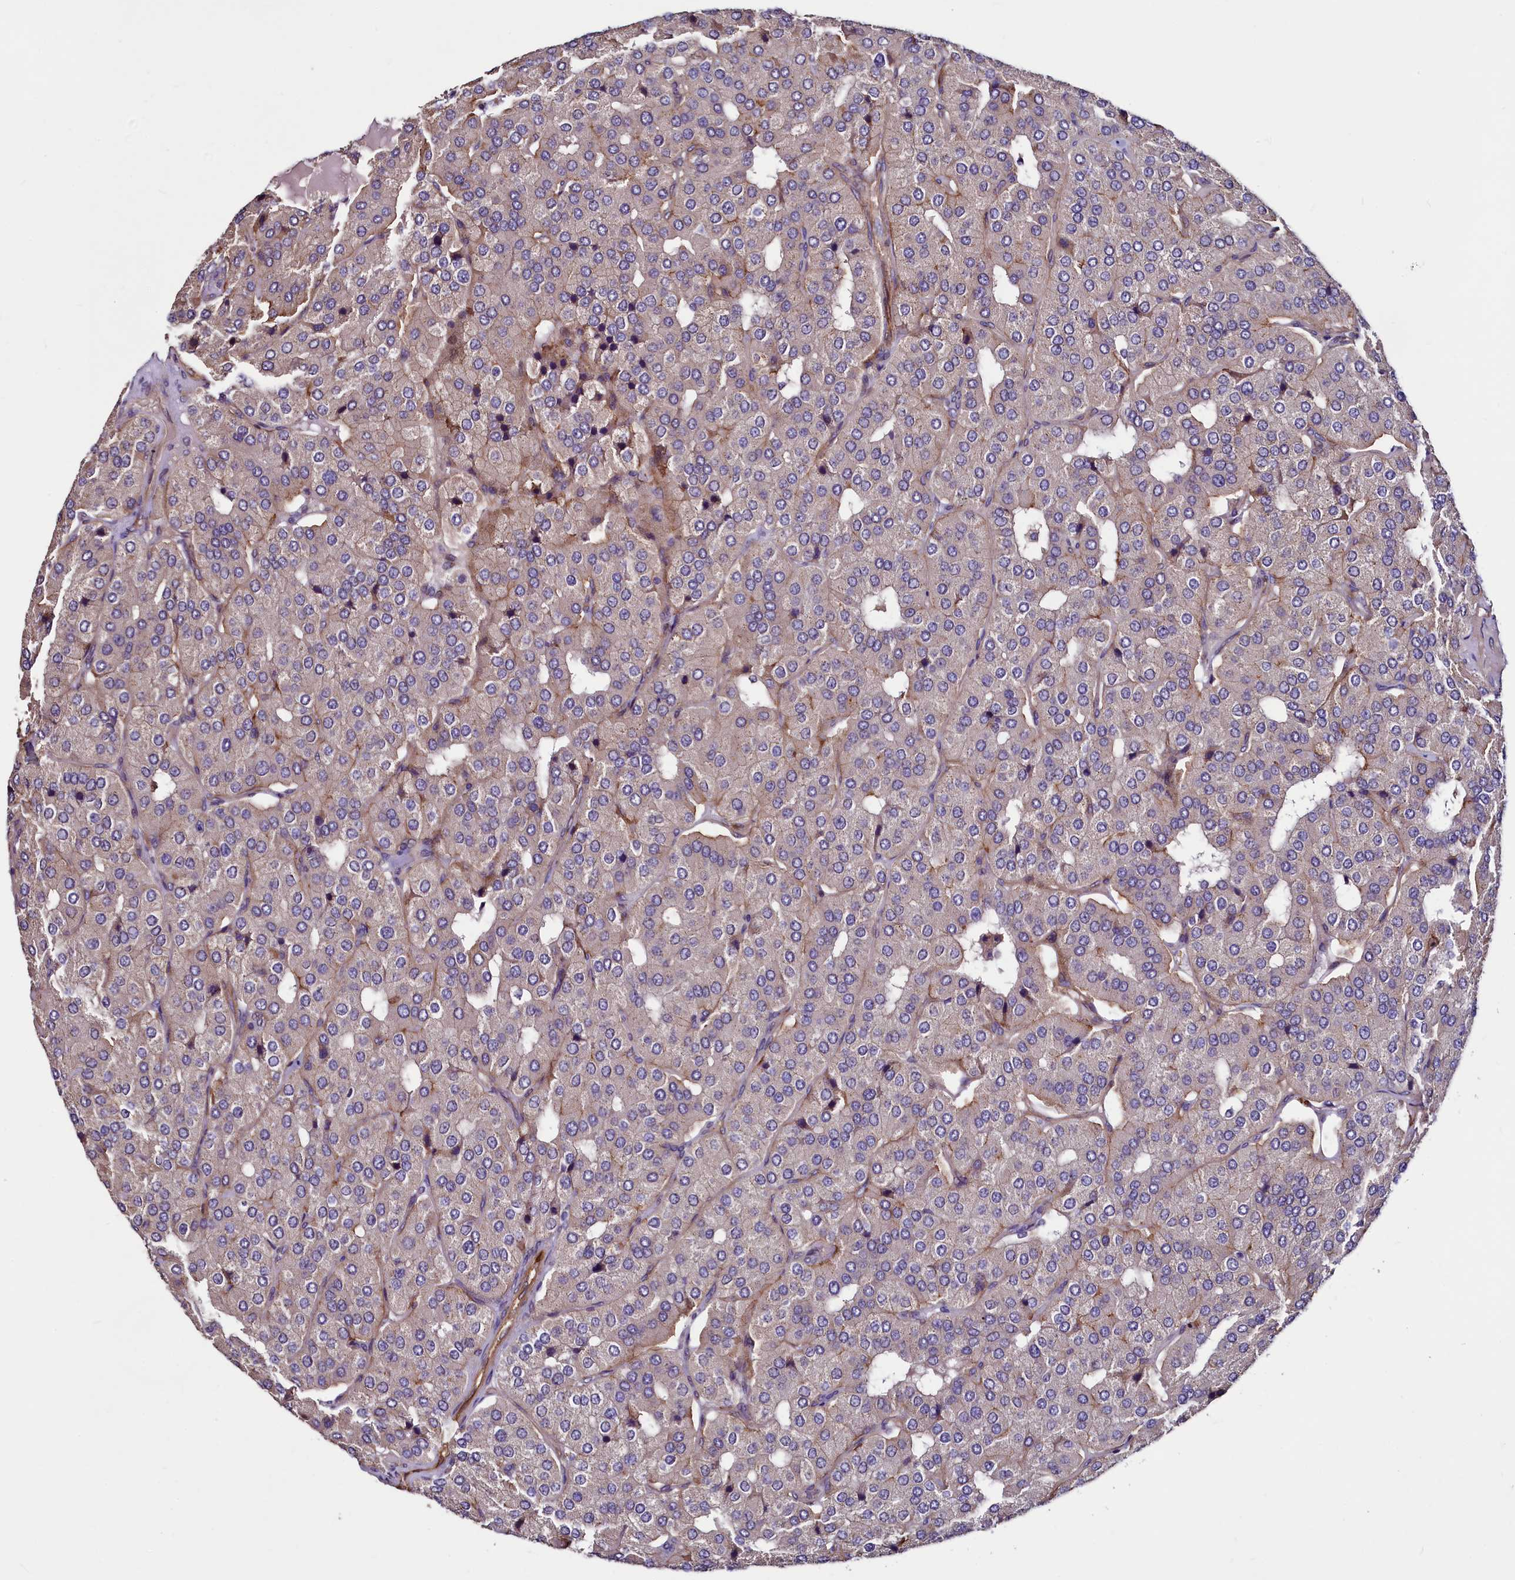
{"staining": {"intensity": "weak", "quantity": "<25%", "location": "cytoplasmic/membranous"}, "tissue": "parathyroid gland", "cell_type": "Glandular cells", "image_type": "normal", "snomed": [{"axis": "morphology", "description": "Normal tissue, NOS"}, {"axis": "morphology", "description": "Adenoma, NOS"}, {"axis": "topography", "description": "Parathyroid gland"}], "caption": "Image shows no significant protein positivity in glandular cells of normal parathyroid gland. The staining was performed using DAB (3,3'-diaminobenzidine) to visualize the protein expression in brown, while the nuclei were stained in blue with hematoxylin (Magnification: 20x).", "gene": "PALM", "patient": {"sex": "female", "age": 86}}